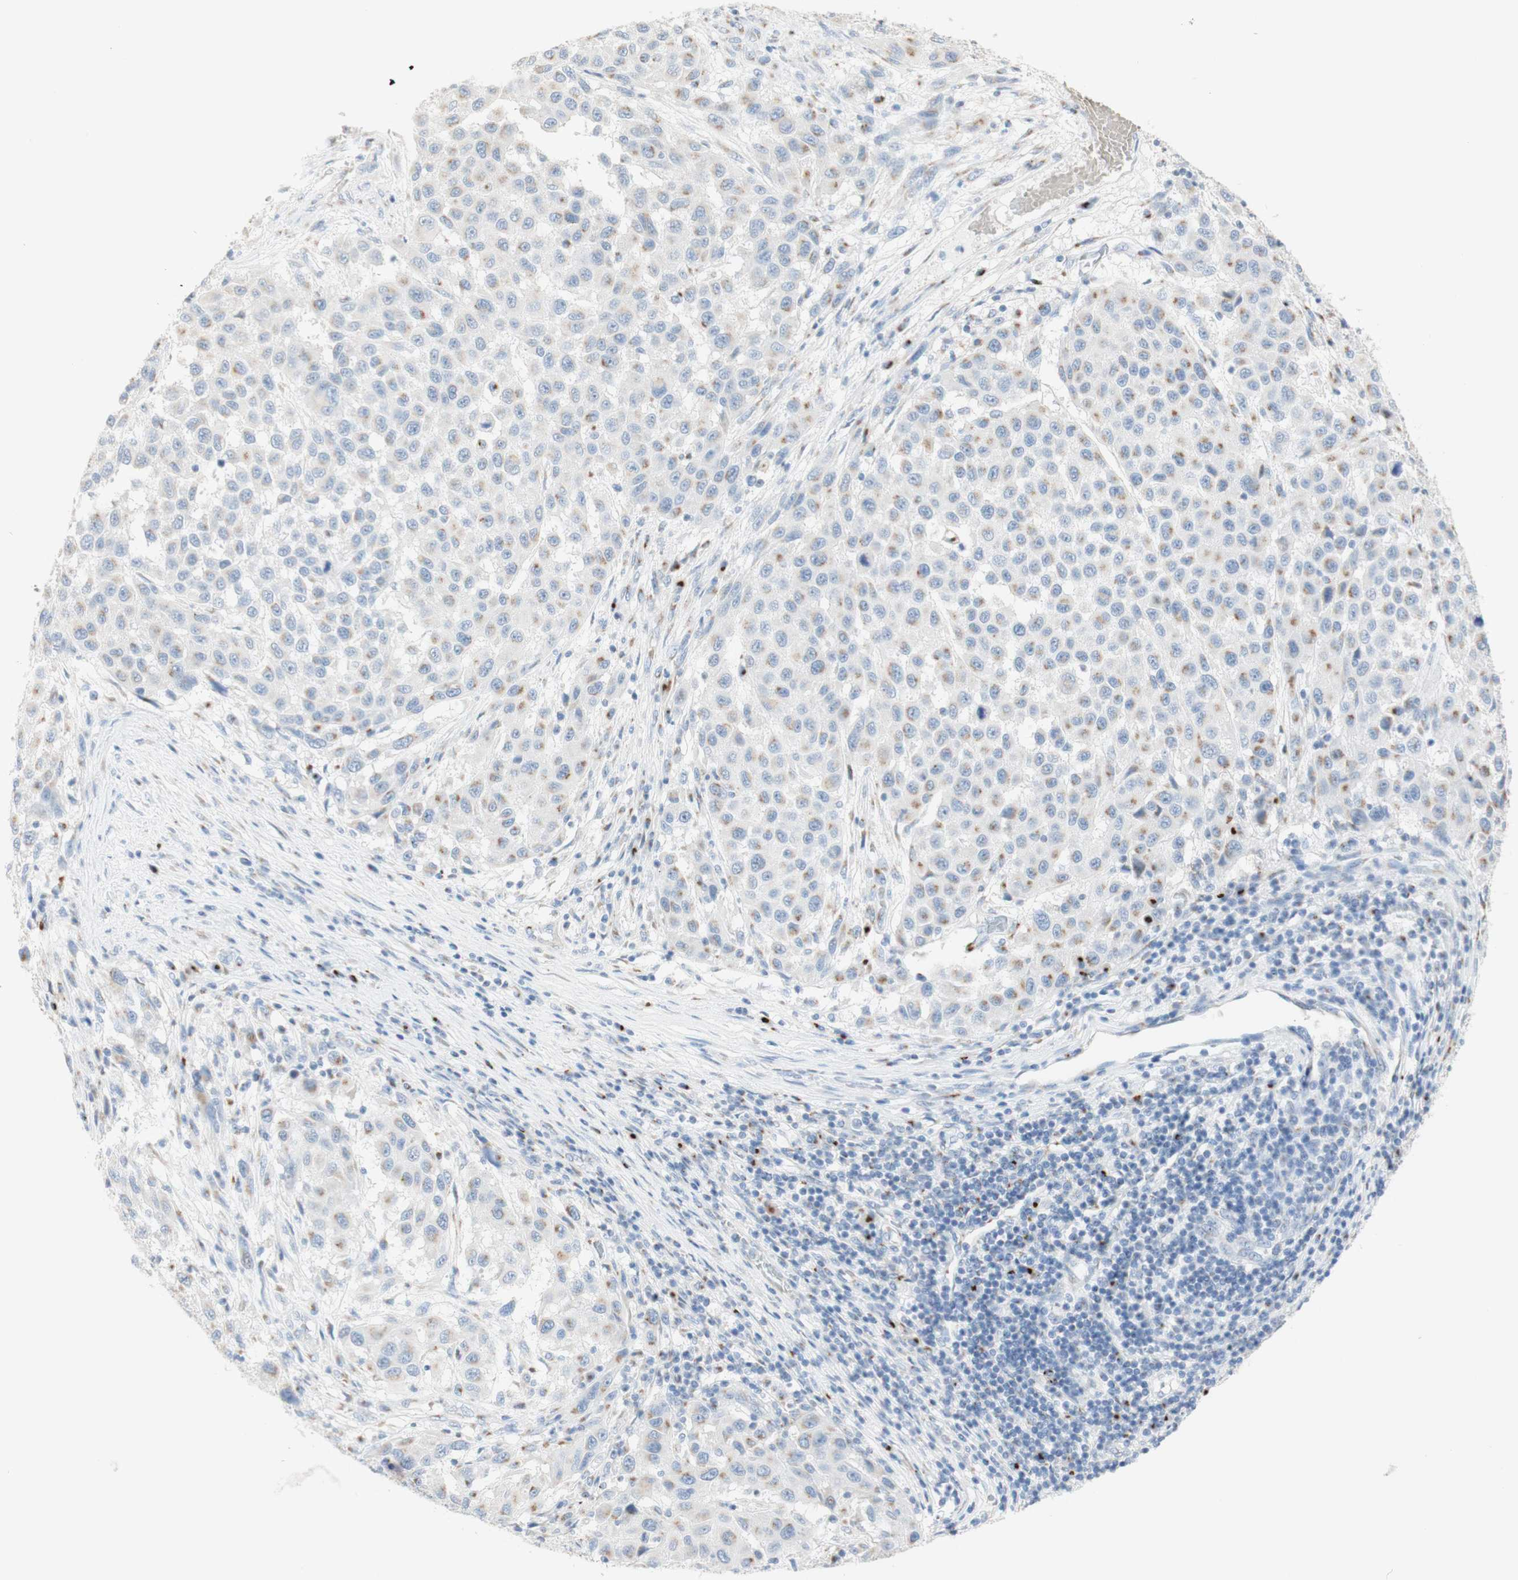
{"staining": {"intensity": "moderate", "quantity": "<25%", "location": "cytoplasmic/membranous"}, "tissue": "melanoma", "cell_type": "Tumor cells", "image_type": "cancer", "snomed": [{"axis": "morphology", "description": "Malignant melanoma, Metastatic site"}, {"axis": "topography", "description": "Lymph node"}], "caption": "Protein expression by immunohistochemistry reveals moderate cytoplasmic/membranous positivity in approximately <25% of tumor cells in malignant melanoma (metastatic site).", "gene": "MANEA", "patient": {"sex": "male", "age": 61}}